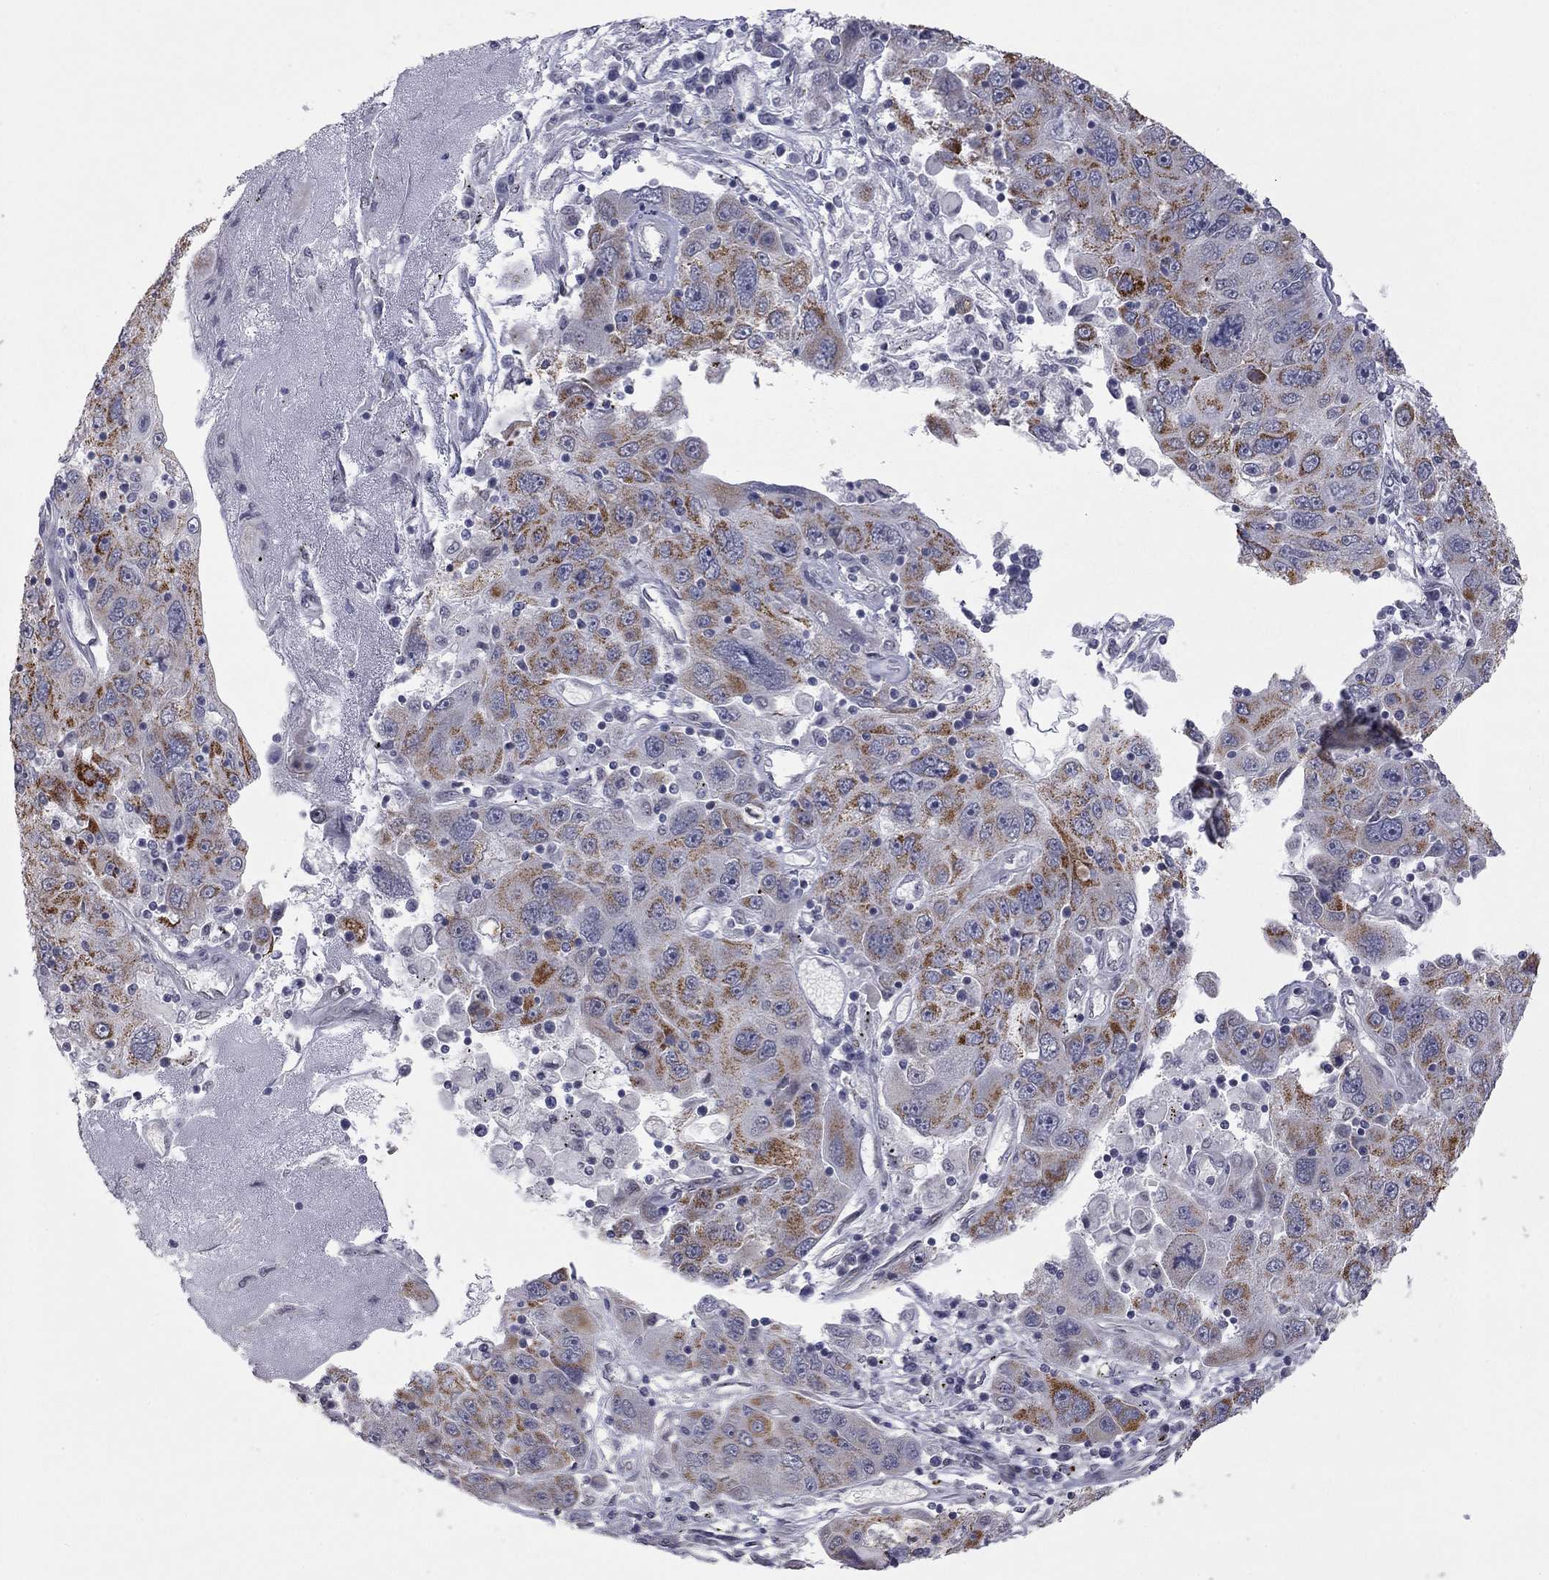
{"staining": {"intensity": "strong", "quantity": ">75%", "location": "cytoplasmic/membranous"}, "tissue": "stomach cancer", "cell_type": "Tumor cells", "image_type": "cancer", "snomed": [{"axis": "morphology", "description": "Adenocarcinoma, NOS"}, {"axis": "topography", "description": "Stomach"}], "caption": "A brown stain highlights strong cytoplasmic/membranous expression of a protein in human stomach cancer (adenocarcinoma) tumor cells.", "gene": "MC3R", "patient": {"sex": "male", "age": 56}}